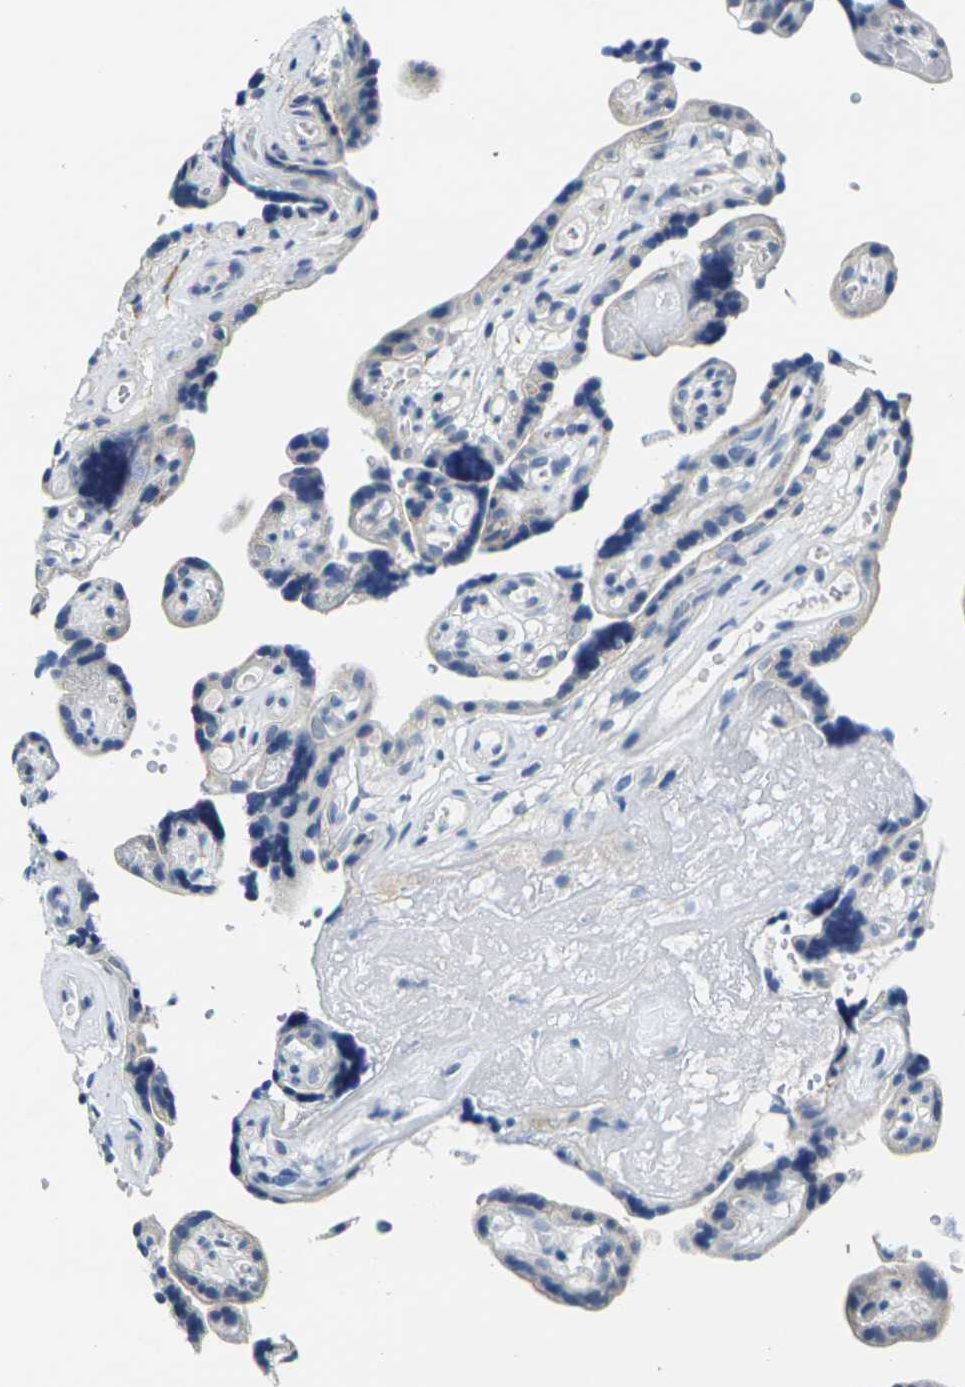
{"staining": {"intensity": "moderate", "quantity": "<25%", "location": "cytoplasmic/membranous"}, "tissue": "placenta", "cell_type": "Trophoblastic cells", "image_type": "normal", "snomed": [{"axis": "morphology", "description": "Normal tissue, NOS"}, {"axis": "topography", "description": "Placenta"}], "caption": "A low amount of moderate cytoplasmic/membranous expression is appreciated in about <25% of trophoblastic cells in benign placenta. Nuclei are stained in blue.", "gene": "CRK", "patient": {"sex": "female", "age": 30}}